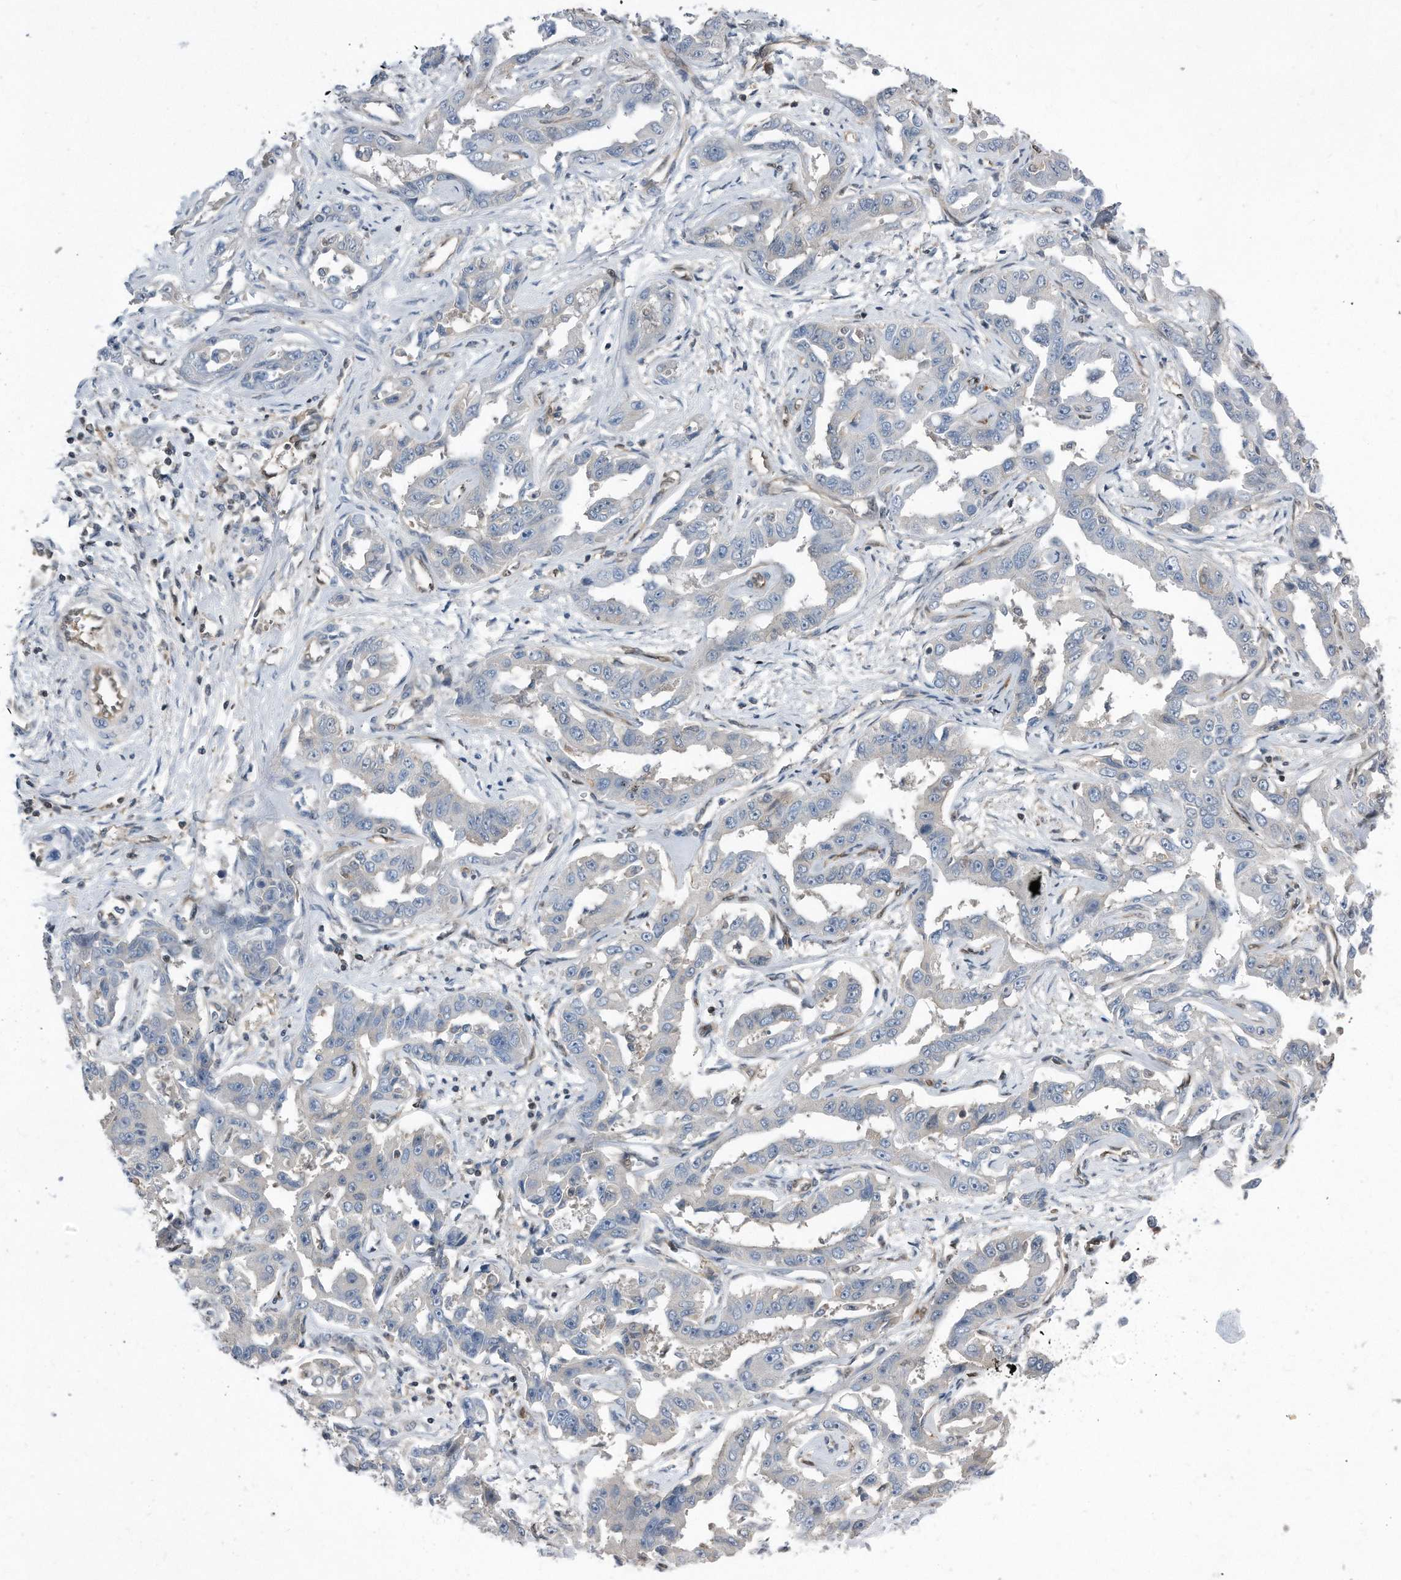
{"staining": {"intensity": "negative", "quantity": "none", "location": "none"}, "tissue": "liver cancer", "cell_type": "Tumor cells", "image_type": "cancer", "snomed": [{"axis": "morphology", "description": "Cholangiocarcinoma"}, {"axis": "topography", "description": "Liver"}], "caption": "Histopathology image shows no protein expression in tumor cells of liver cholangiocarcinoma tissue.", "gene": "MAP2K6", "patient": {"sex": "male", "age": 59}}